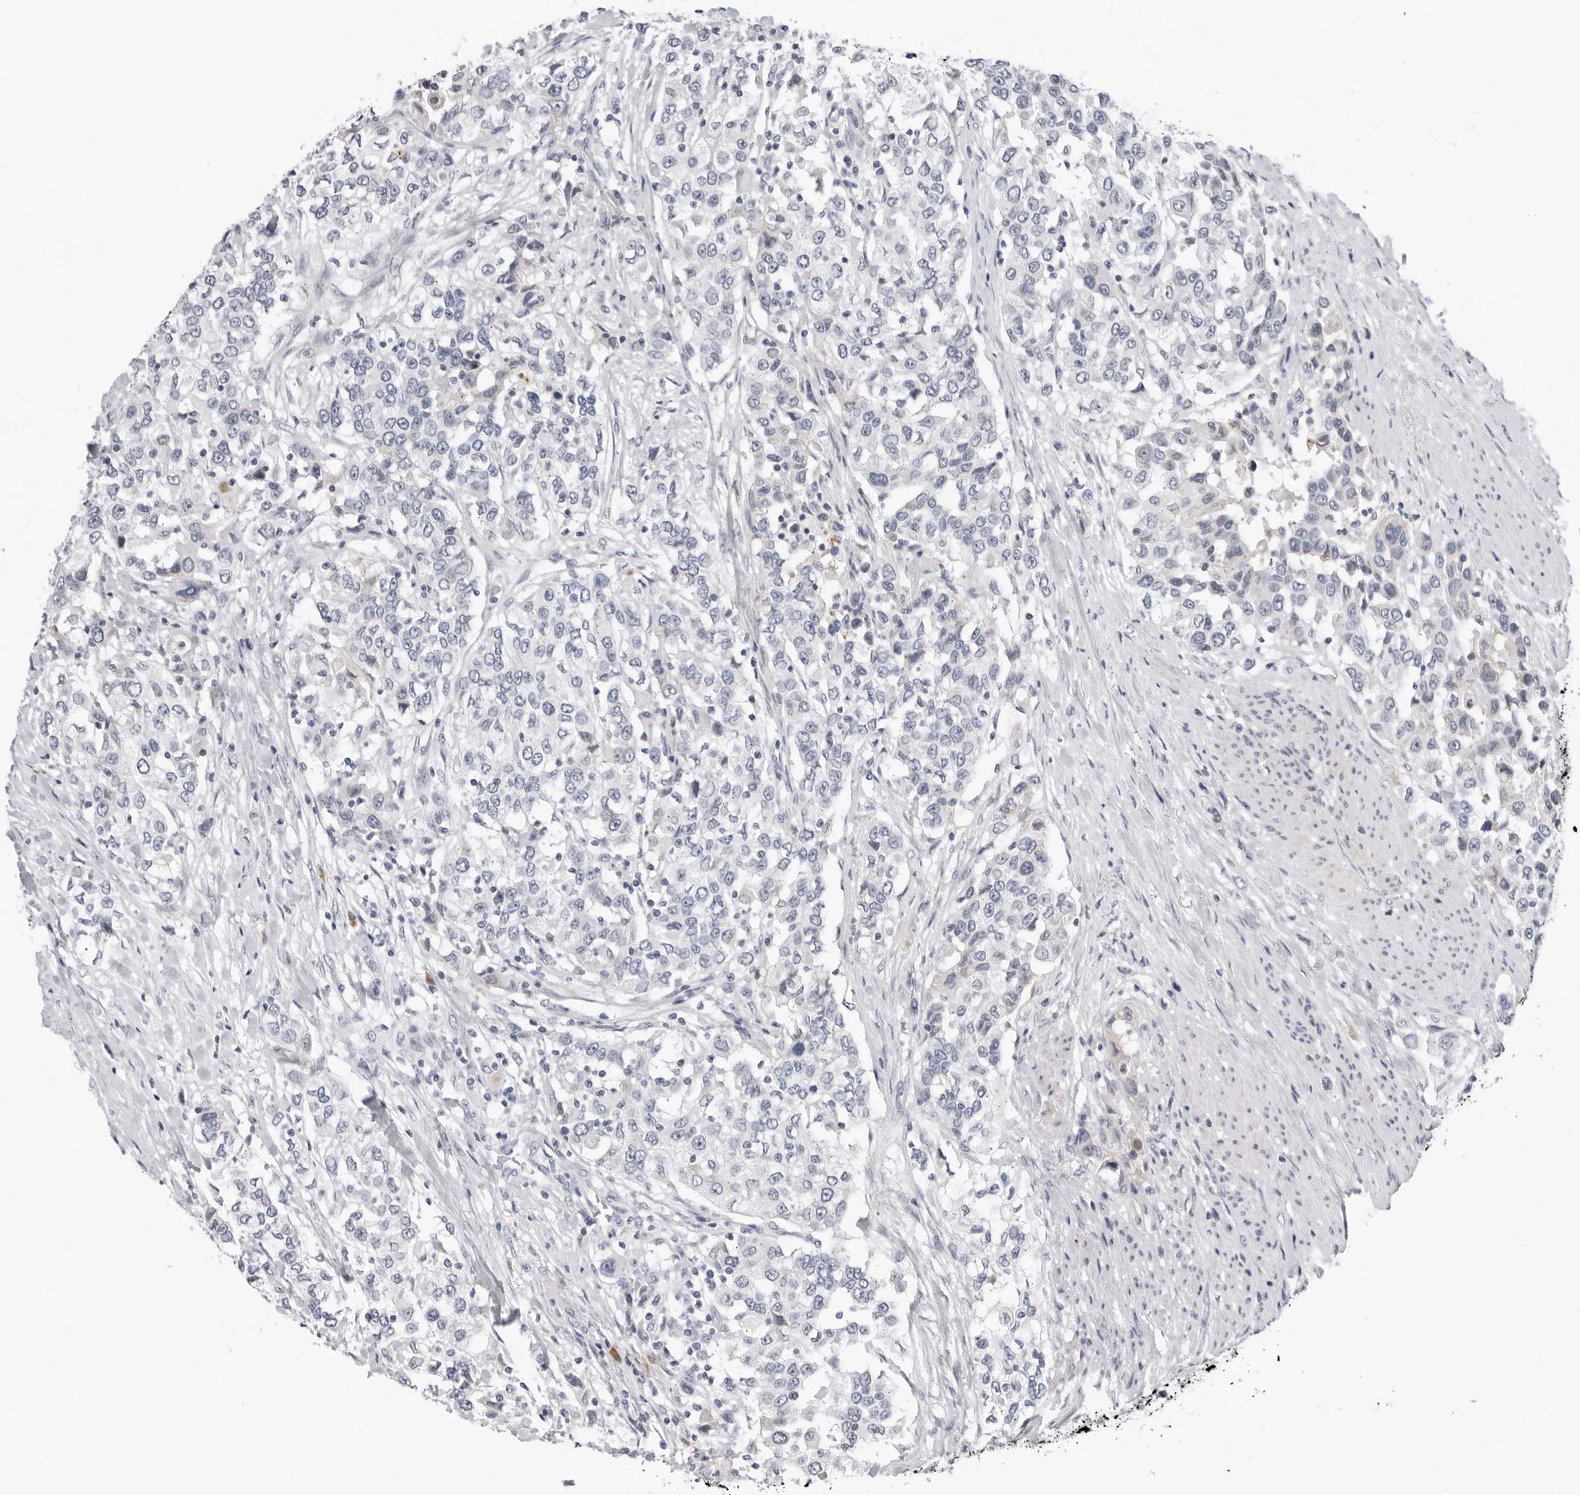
{"staining": {"intensity": "negative", "quantity": "none", "location": "none"}, "tissue": "urothelial cancer", "cell_type": "Tumor cells", "image_type": "cancer", "snomed": [{"axis": "morphology", "description": "Urothelial carcinoma, High grade"}, {"axis": "topography", "description": "Urinary bladder"}], "caption": "Histopathology image shows no significant protein staining in tumor cells of urothelial carcinoma (high-grade). (DAB IHC, high magnification).", "gene": "ZNF502", "patient": {"sex": "female", "age": 80}}